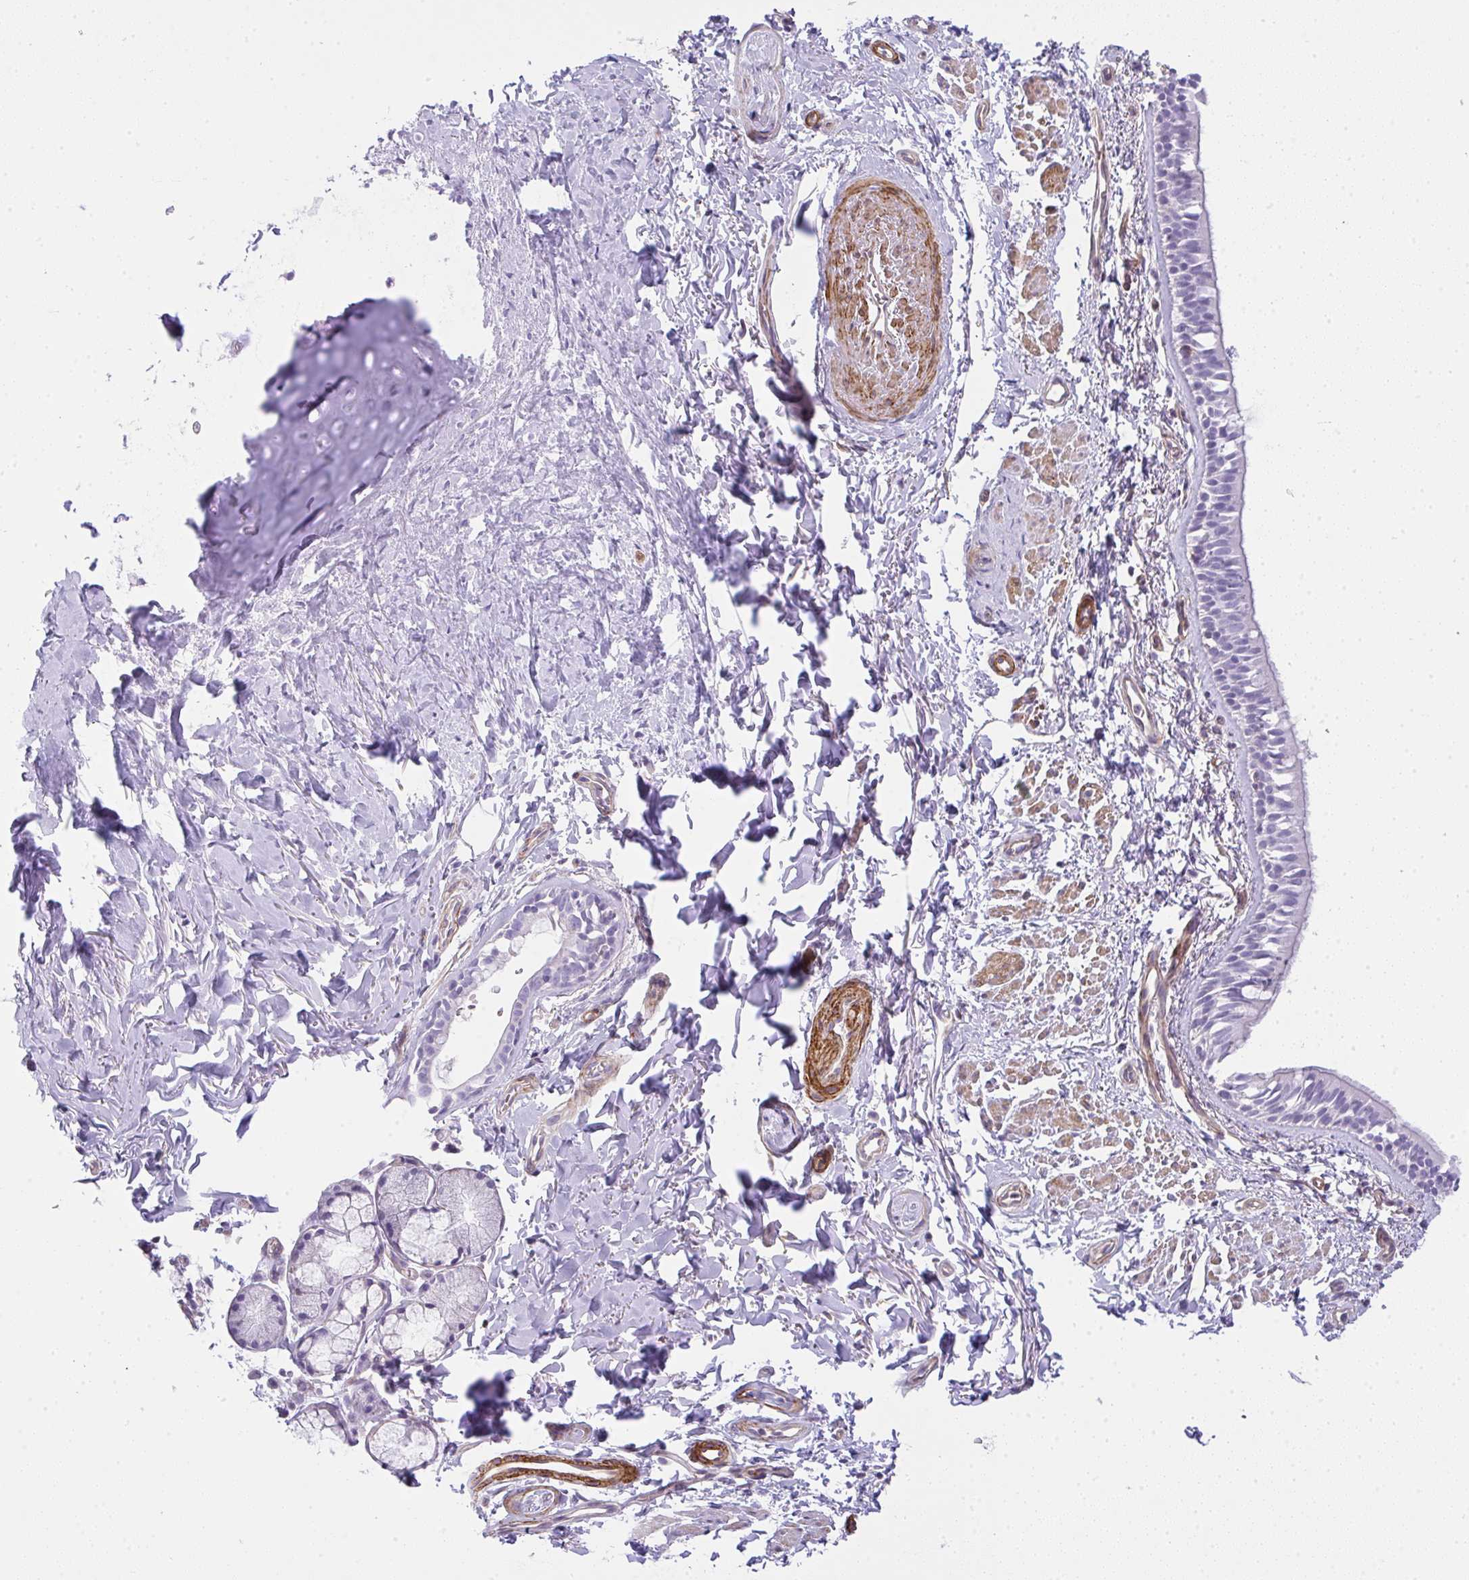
{"staining": {"intensity": "negative", "quantity": "none", "location": "none"}, "tissue": "bronchus", "cell_type": "Respiratory epithelial cells", "image_type": "normal", "snomed": [{"axis": "morphology", "description": "Normal tissue, NOS"}, {"axis": "topography", "description": "Lymph node"}, {"axis": "topography", "description": "Cartilage tissue"}, {"axis": "topography", "description": "Bronchus"}], "caption": "Immunohistochemistry of unremarkable human bronchus demonstrates no expression in respiratory epithelial cells. (DAB IHC with hematoxylin counter stain).", "gene": "CDRT15", "patient": {"sex": "female", "age": 70}}